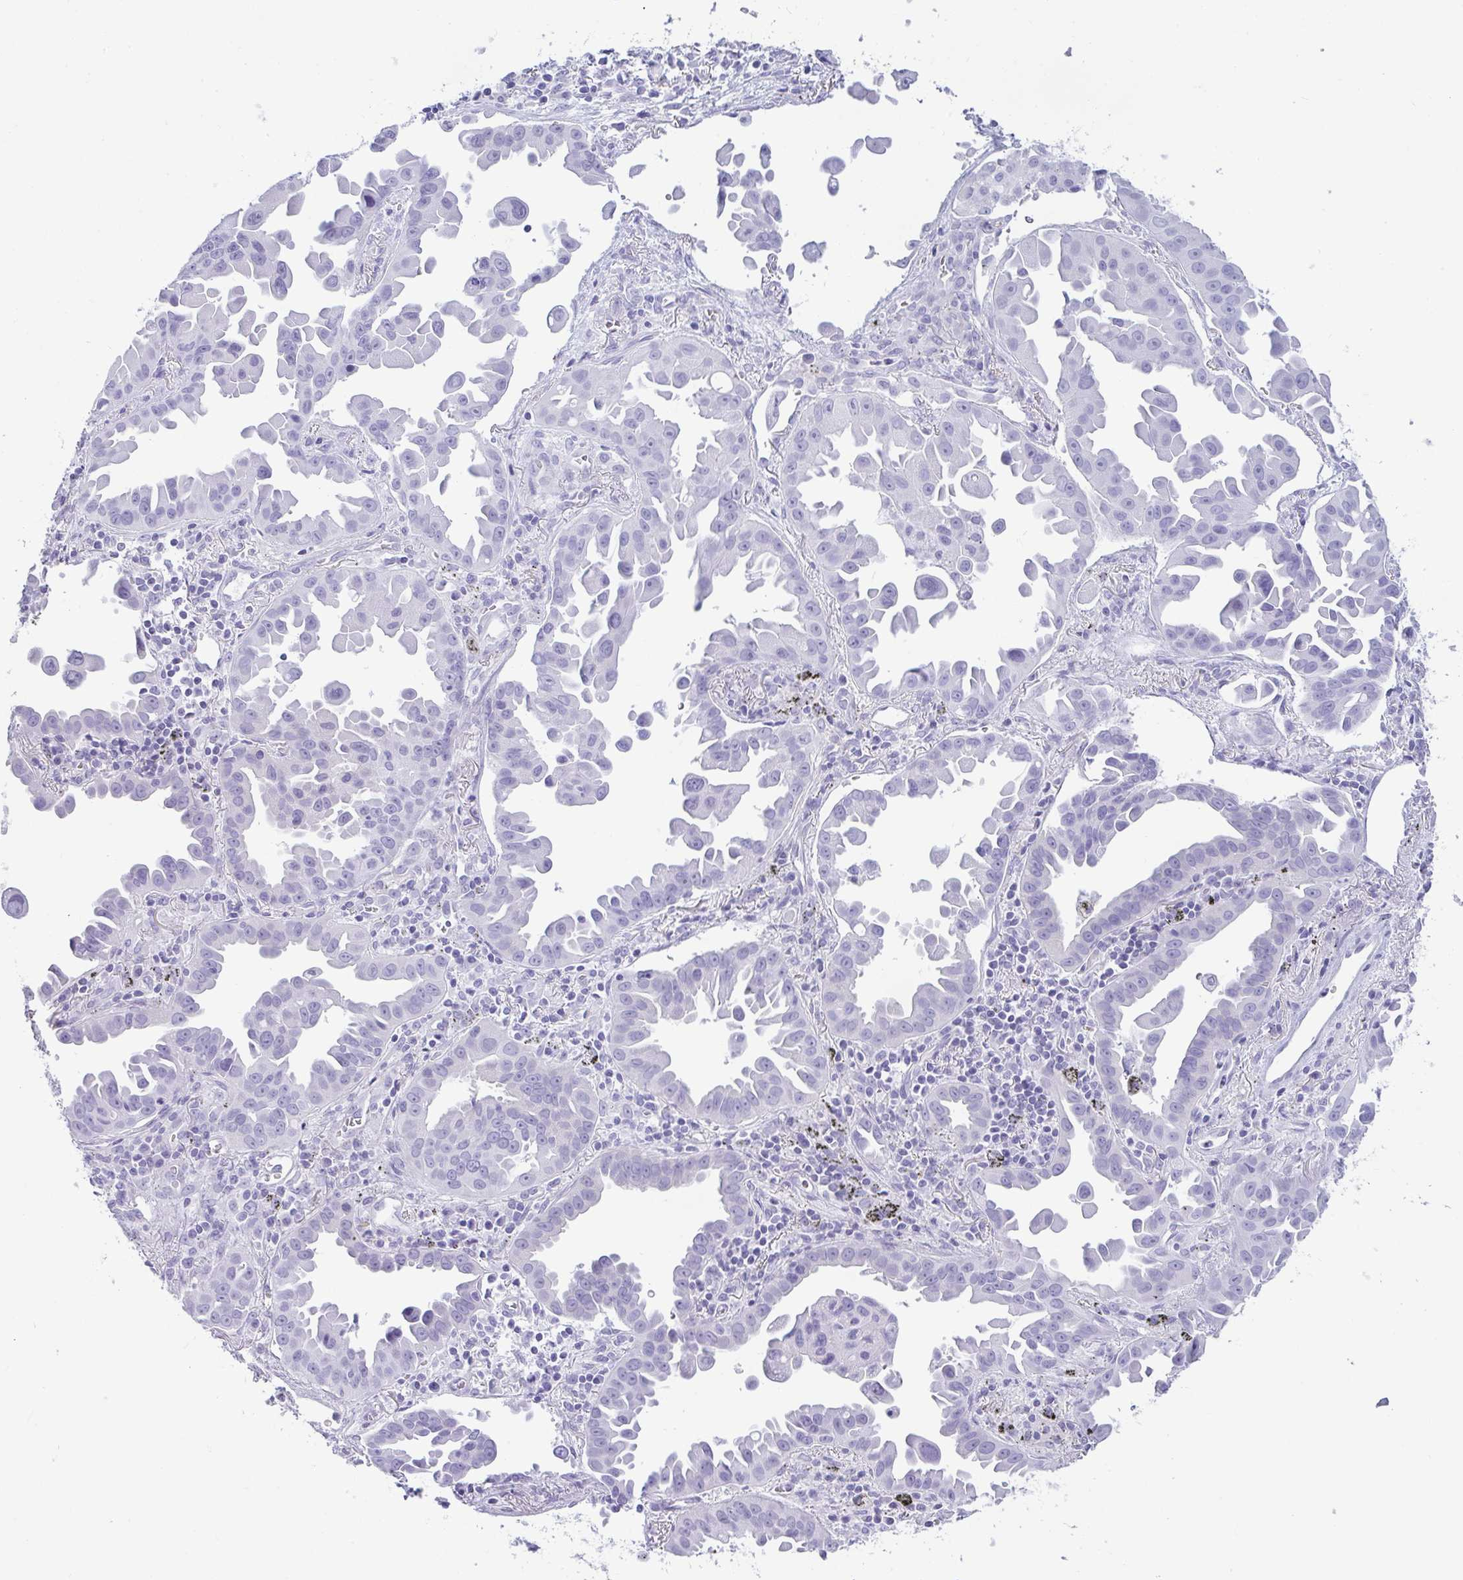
{"staining": {"intensity": "negative", "quantity": "none", "location": "none"}, "tissue": "lung cancer", "cell_type": "Tumor cells", "image_type": "cancer", "snomed": [{"axis": "morphology", "description": "Adenocarcinoma, NOS"}, {"axis": "topography", "description": "Lung"}], "caption": "Photomicrograph shows no protein positivity in tumor cells of lung cancer tissue.", "gene": "RASL10A", "patient": {"sex": "male", "age": 68}}